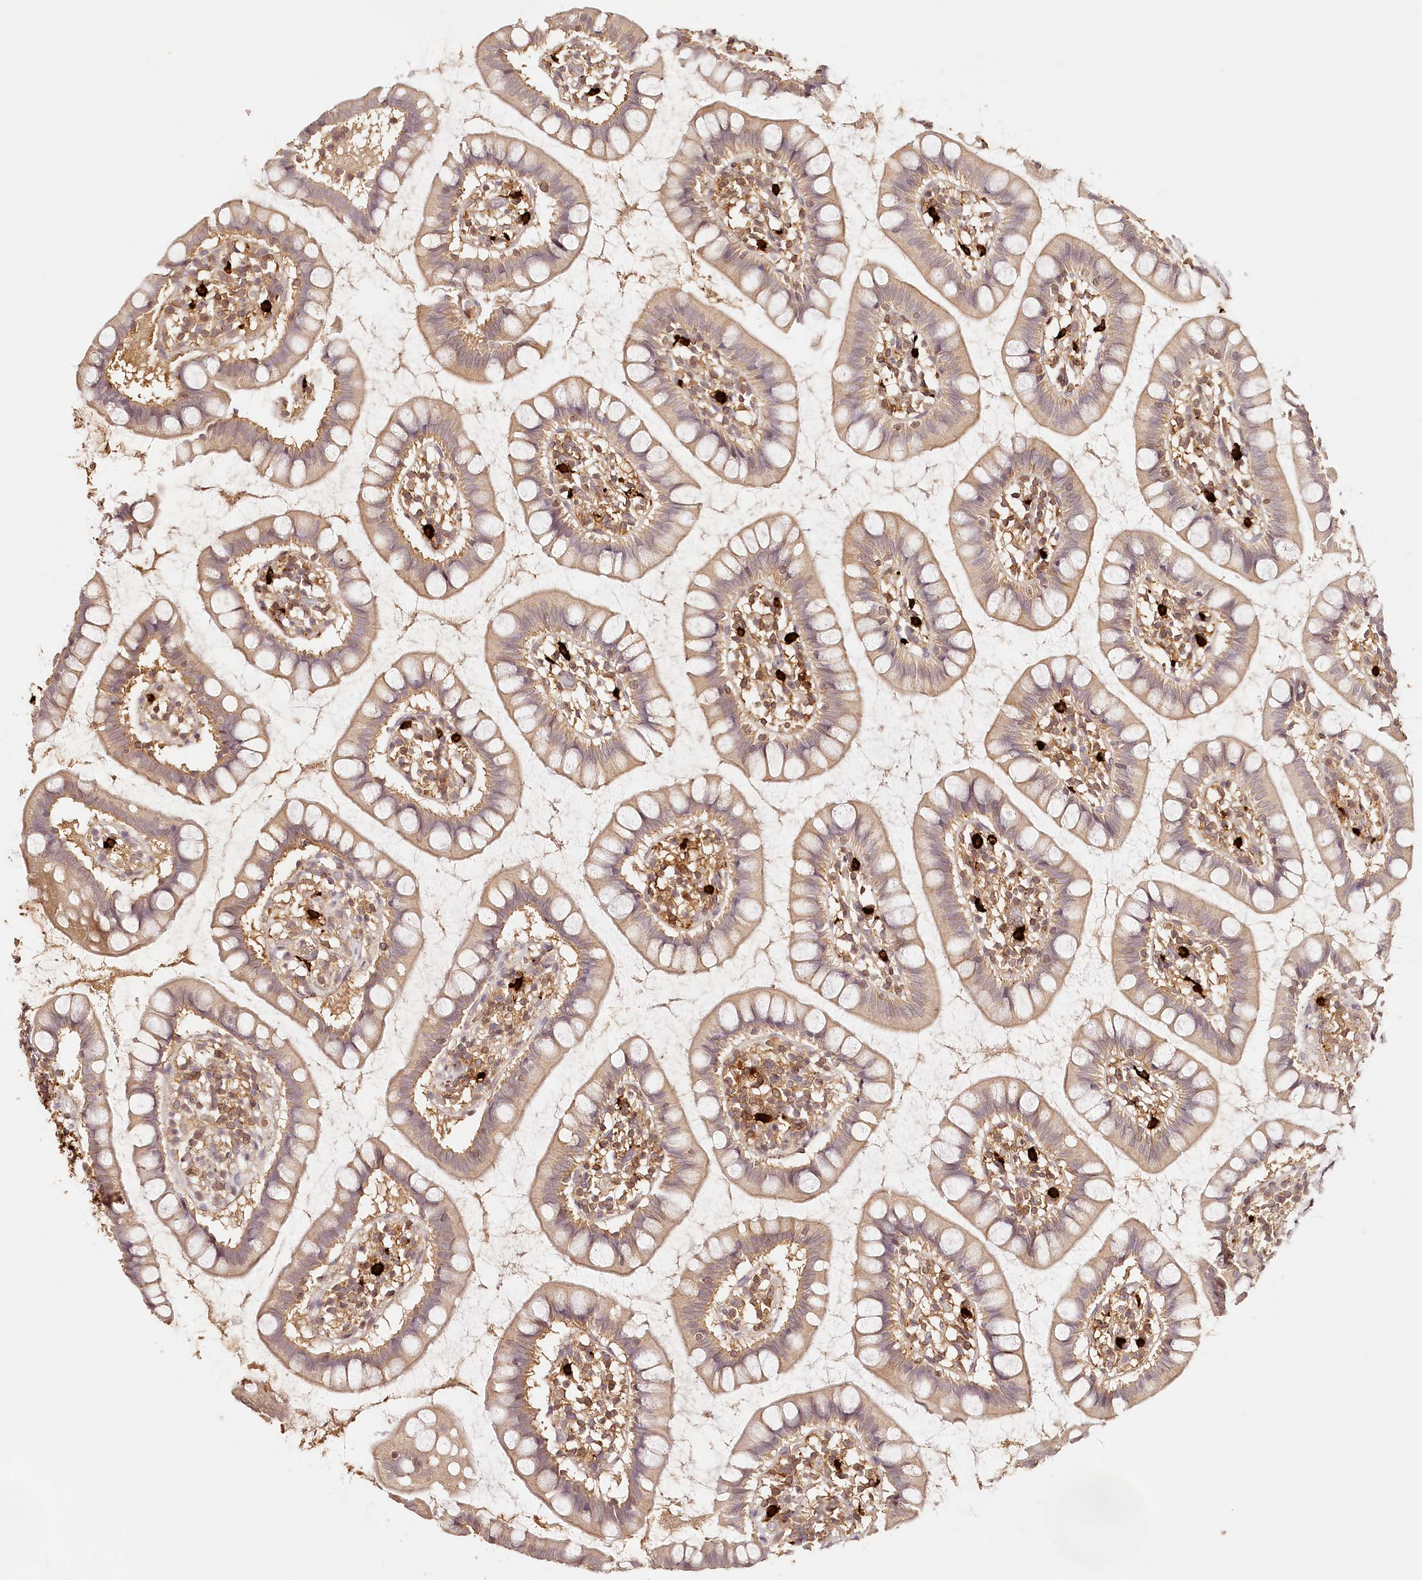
{"staining": {"intensity": "weak", "quantity": ">75%", "location": "cytoplasmic/membranous"}, "tissue": "small intestine", "cell_type": "Glandular cells", "image_type": "normal", "snomed": [{"axis": "morphology", "description": "Normal tissue, NOS"}, {"axis": "topography", "description": "Small intestine"}], "caption": "Protein expression analysis of unremarkable small intestine demonstrates weak cytoplasmic/membranous expression in about >75% of glandular cells. The staining was performed using DAB, with brown indicating positive protein expression. Nuclei are stained blue with hematoxylin.", "gene": "SYNGR1", "patient": {"sex": "female", "age": 84}}